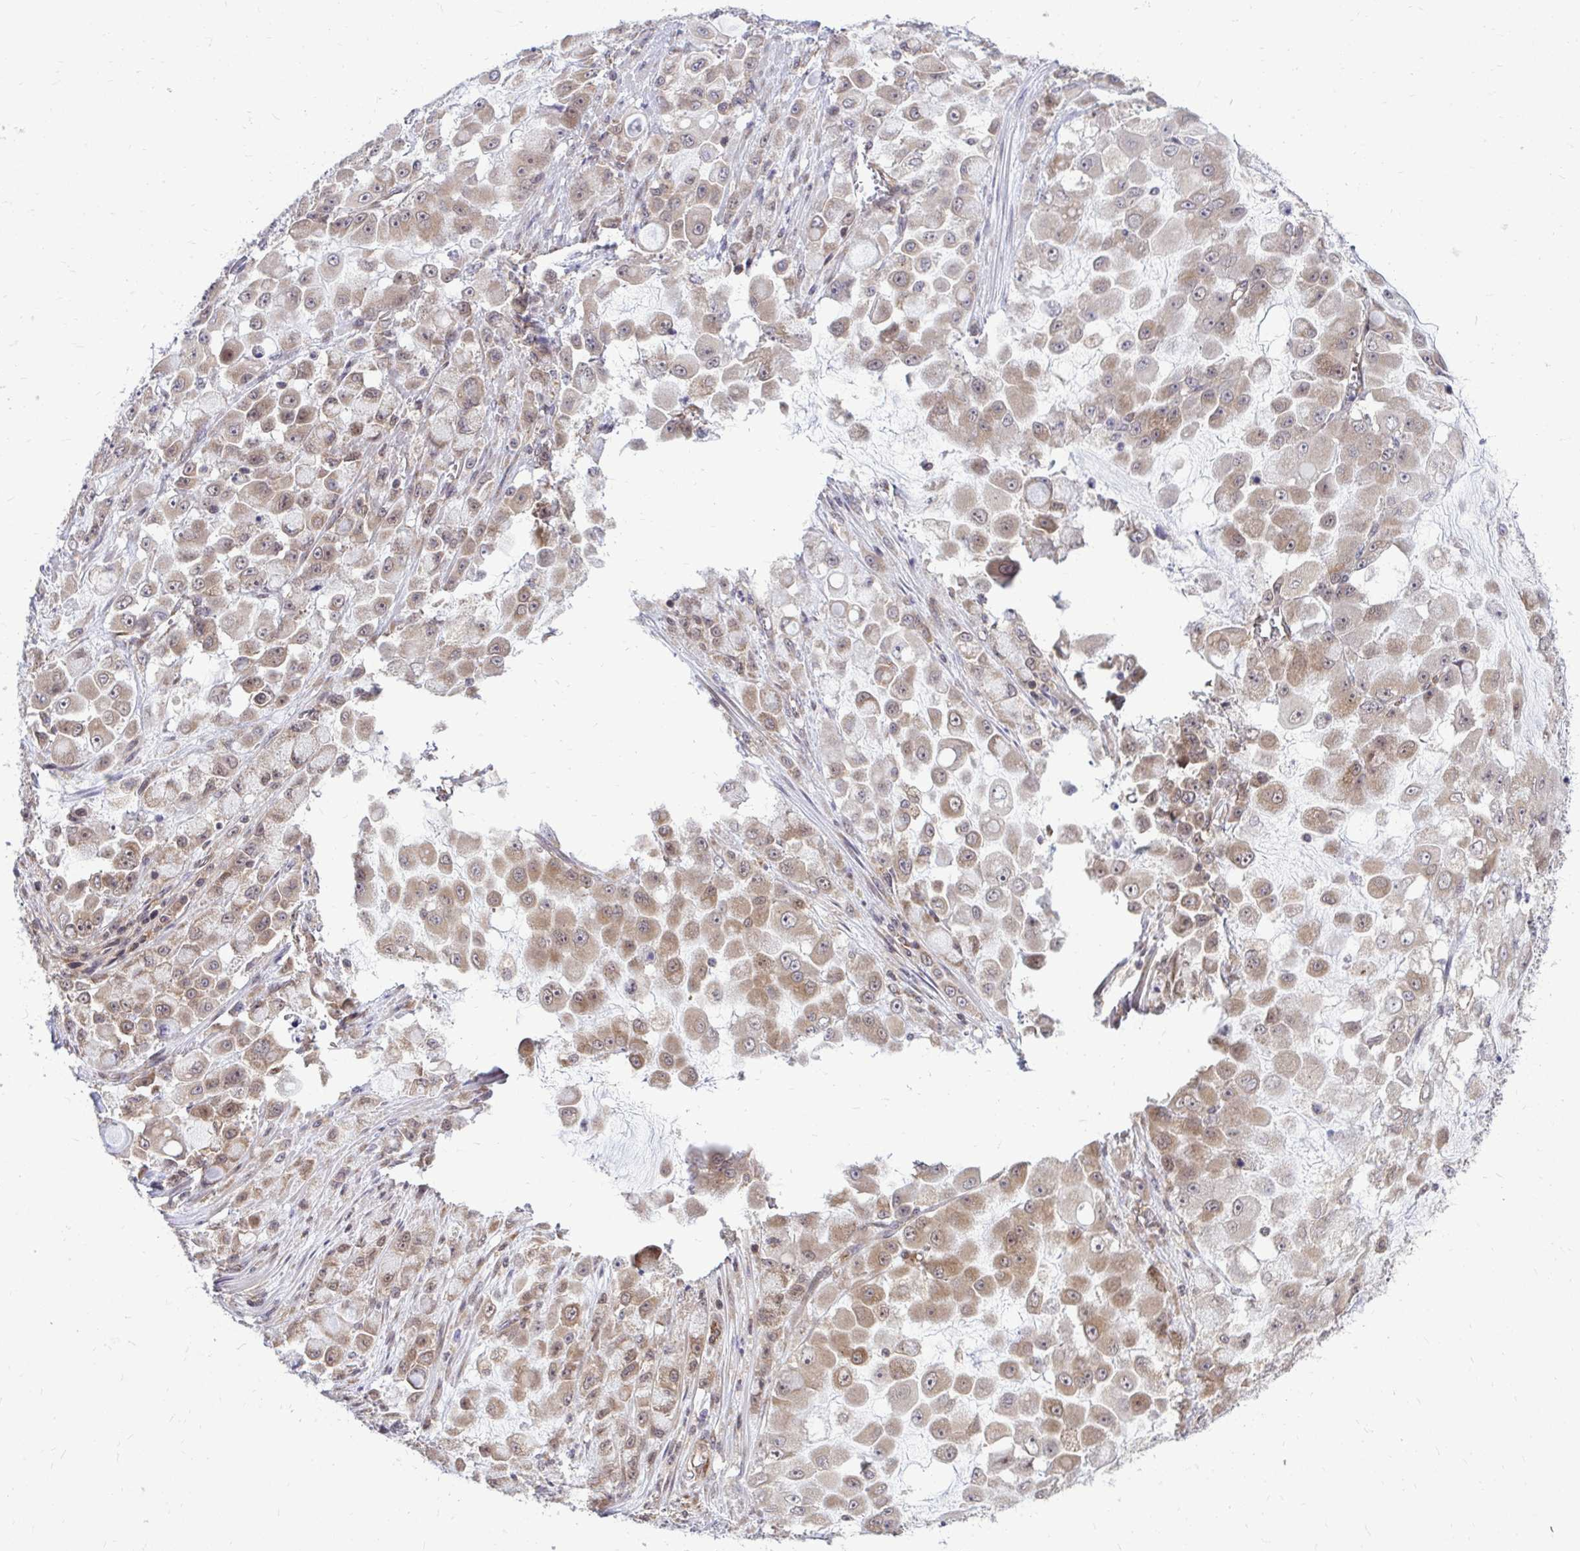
{"staining": {"intensity": "weak", "quantity": "25%-75%", "location": "cytoplasmic/membranous"}, "tissue": "stomach cancer", "cell_type": "Tumor cells", "image_type": "cancer", "snomed": [{"axis": "morphology", "description": "Adenocarcinoma, NOS"}, {"axis": "topography", "description": "Stomach"}], "caption": "Immunohistochemical staining of stomach cancer (adenocarcinoma) displays weak cytoplasmic/membranous protein positivity in approximately 25%-75% of tumor cells.", "gene": "FMR1", "patient": {"sex": "female", "age": 76}}